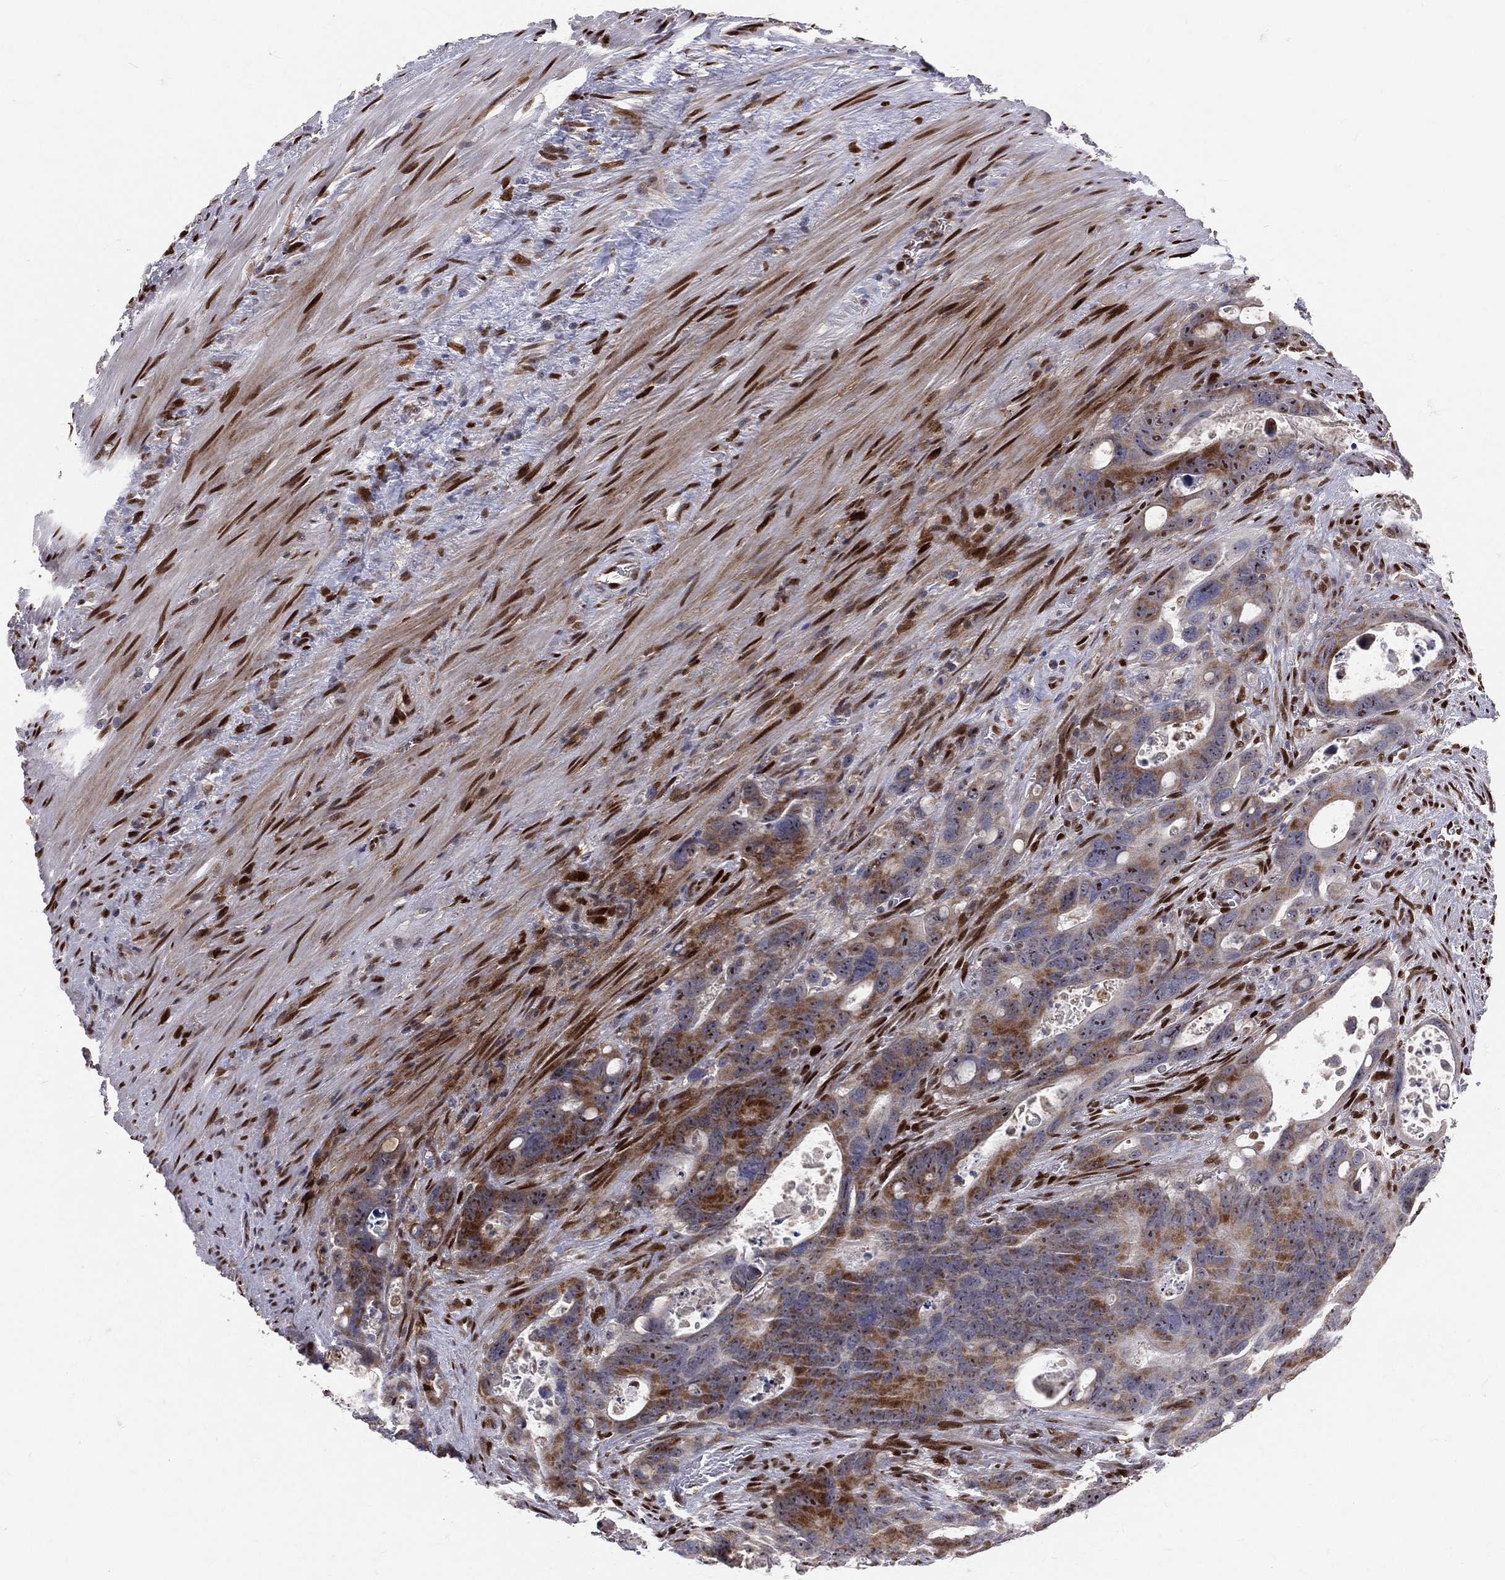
{"staining": {"intensity": "moderate", "quantity": "<25%", "location": "cytoplasmic/membranous"}, "tissue": "colorectal cancer", "cell_type": "Tumor cells", "image_type": "cancer", "snomed": [{"axis": "morphology", "description": "Adenocarcinoma, NOS"}, {"axis": "topography", "description": "Rectum"}], "caption": "The histopathology image shows immunohistochemical staining of colorectal cancer. There is moderate cytoplasmic/membranous staining is seen in about <25% of tumor cells.", "gene": "ZEB1", "patient": {"sex": "male", "age": 64}}